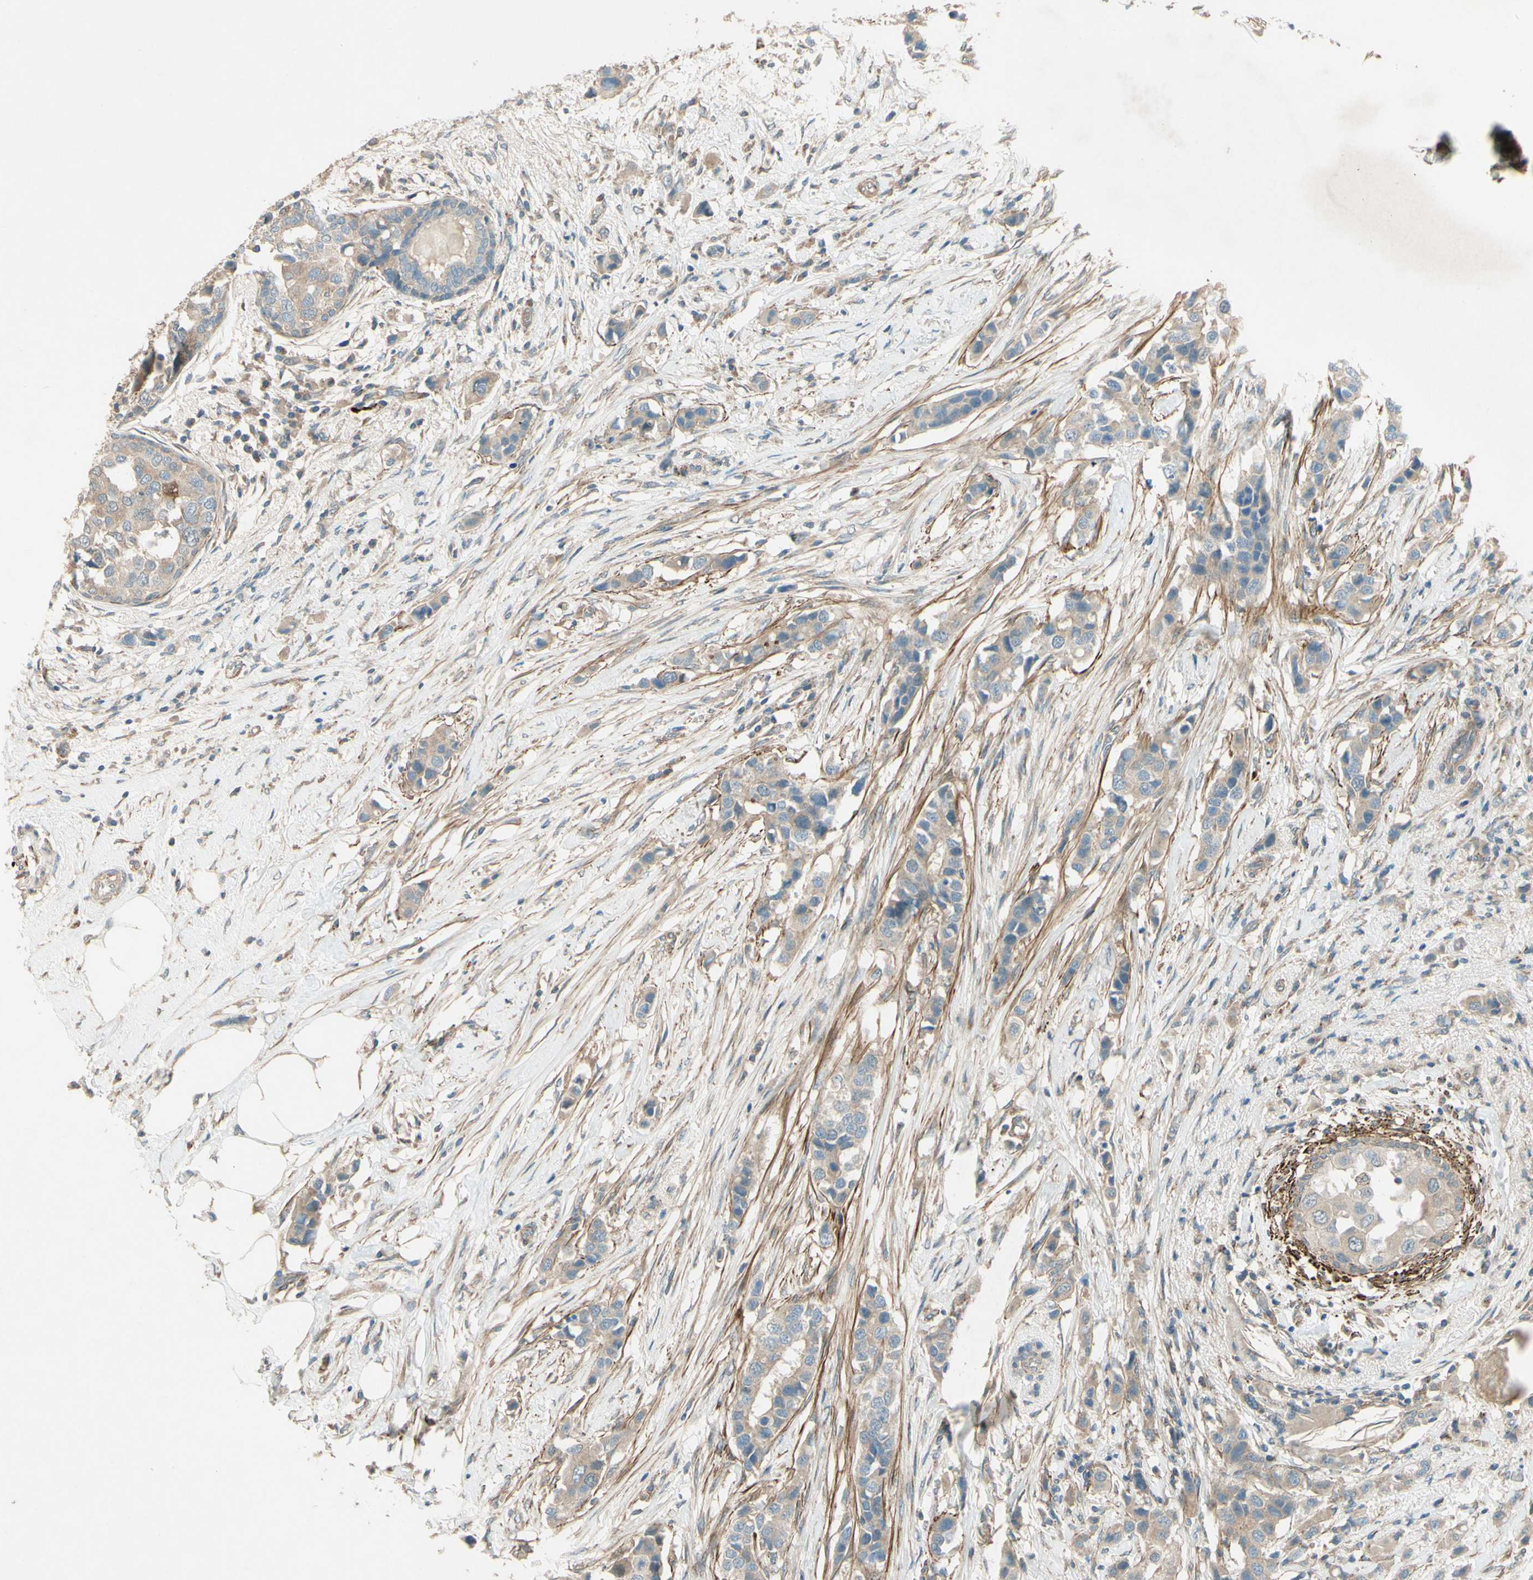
{"staining": {"intensity": "weak", "quantity": ">75%", "location": "cytoplasmic/membranous"}, "tissue": "breast cancer", "cell_type": "Tumor cells", "image_type": "cancer", "snomed": [{"axis": "morphology", "description": "Normal tissue, NOS"}, {"axis": "morphology", "description": "Duct carcinoma"}, {"axis": "topography", "description": "Breast"}], "caption": "This is an image of immunohistochemistry staining of breast cancer, which shows weak expression in the cytoplasmic/membranous of tumor cells.", "gene": "ADAM17", "patient": {"sex": "female", "age": 50}}